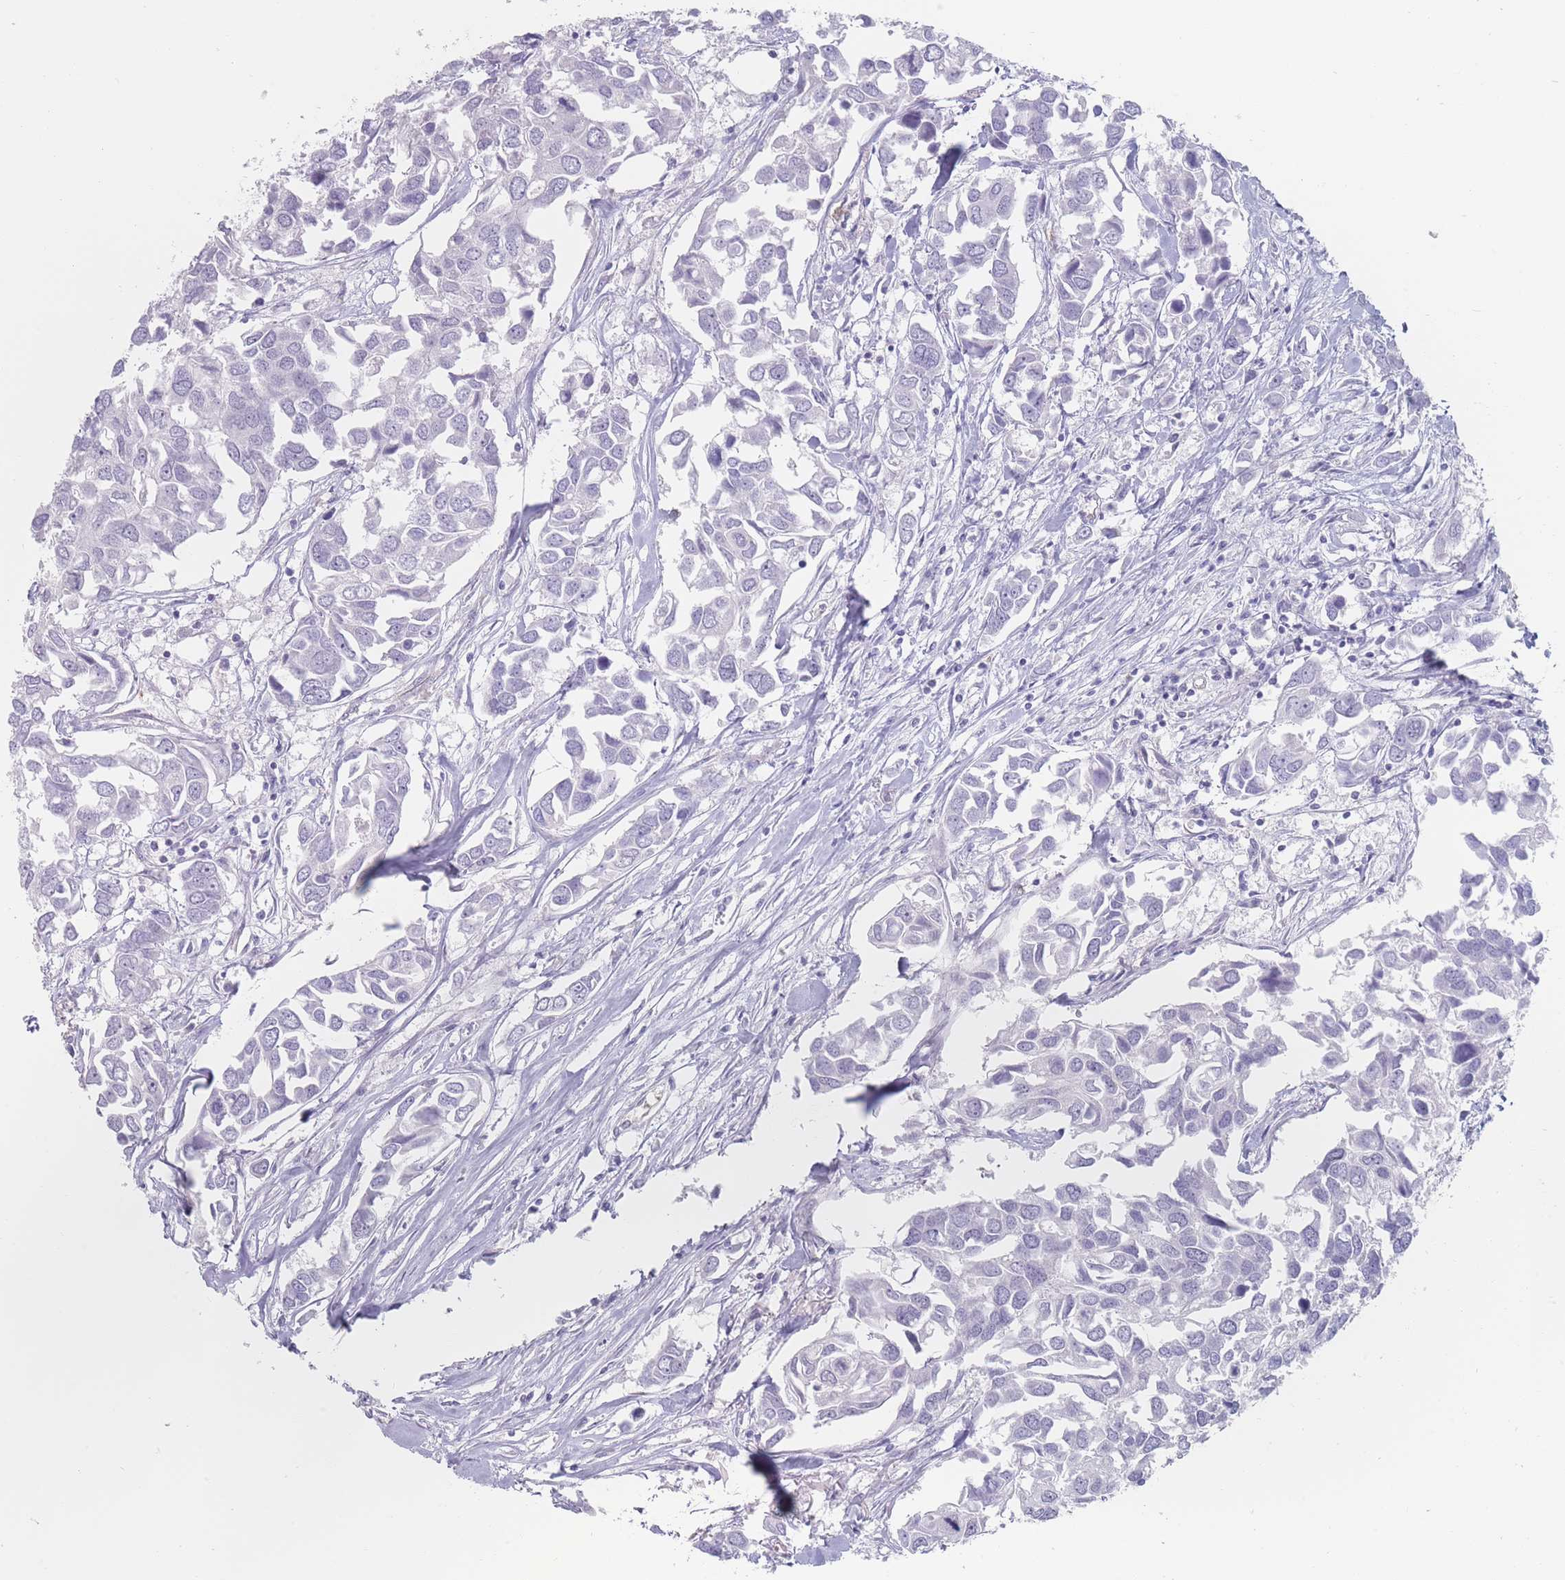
{"staining": {"intensity": "negative", "quantity": "none", "location": "none"}, "tissue": "breast cancer", "cell_type": "Tumor cells", "image_type": "cancer", "snomed": [{"axis": "morphology", "description": "Duct carcinoma"}, {"axis": "topography", "description": "Breast"}], "caption": "IHC of human infiltrating ductal carcinoma (breast) reveals no staining in tumor cells.", "gene": "MAP1S", "patient": {"sex": "female", "age": 83}}